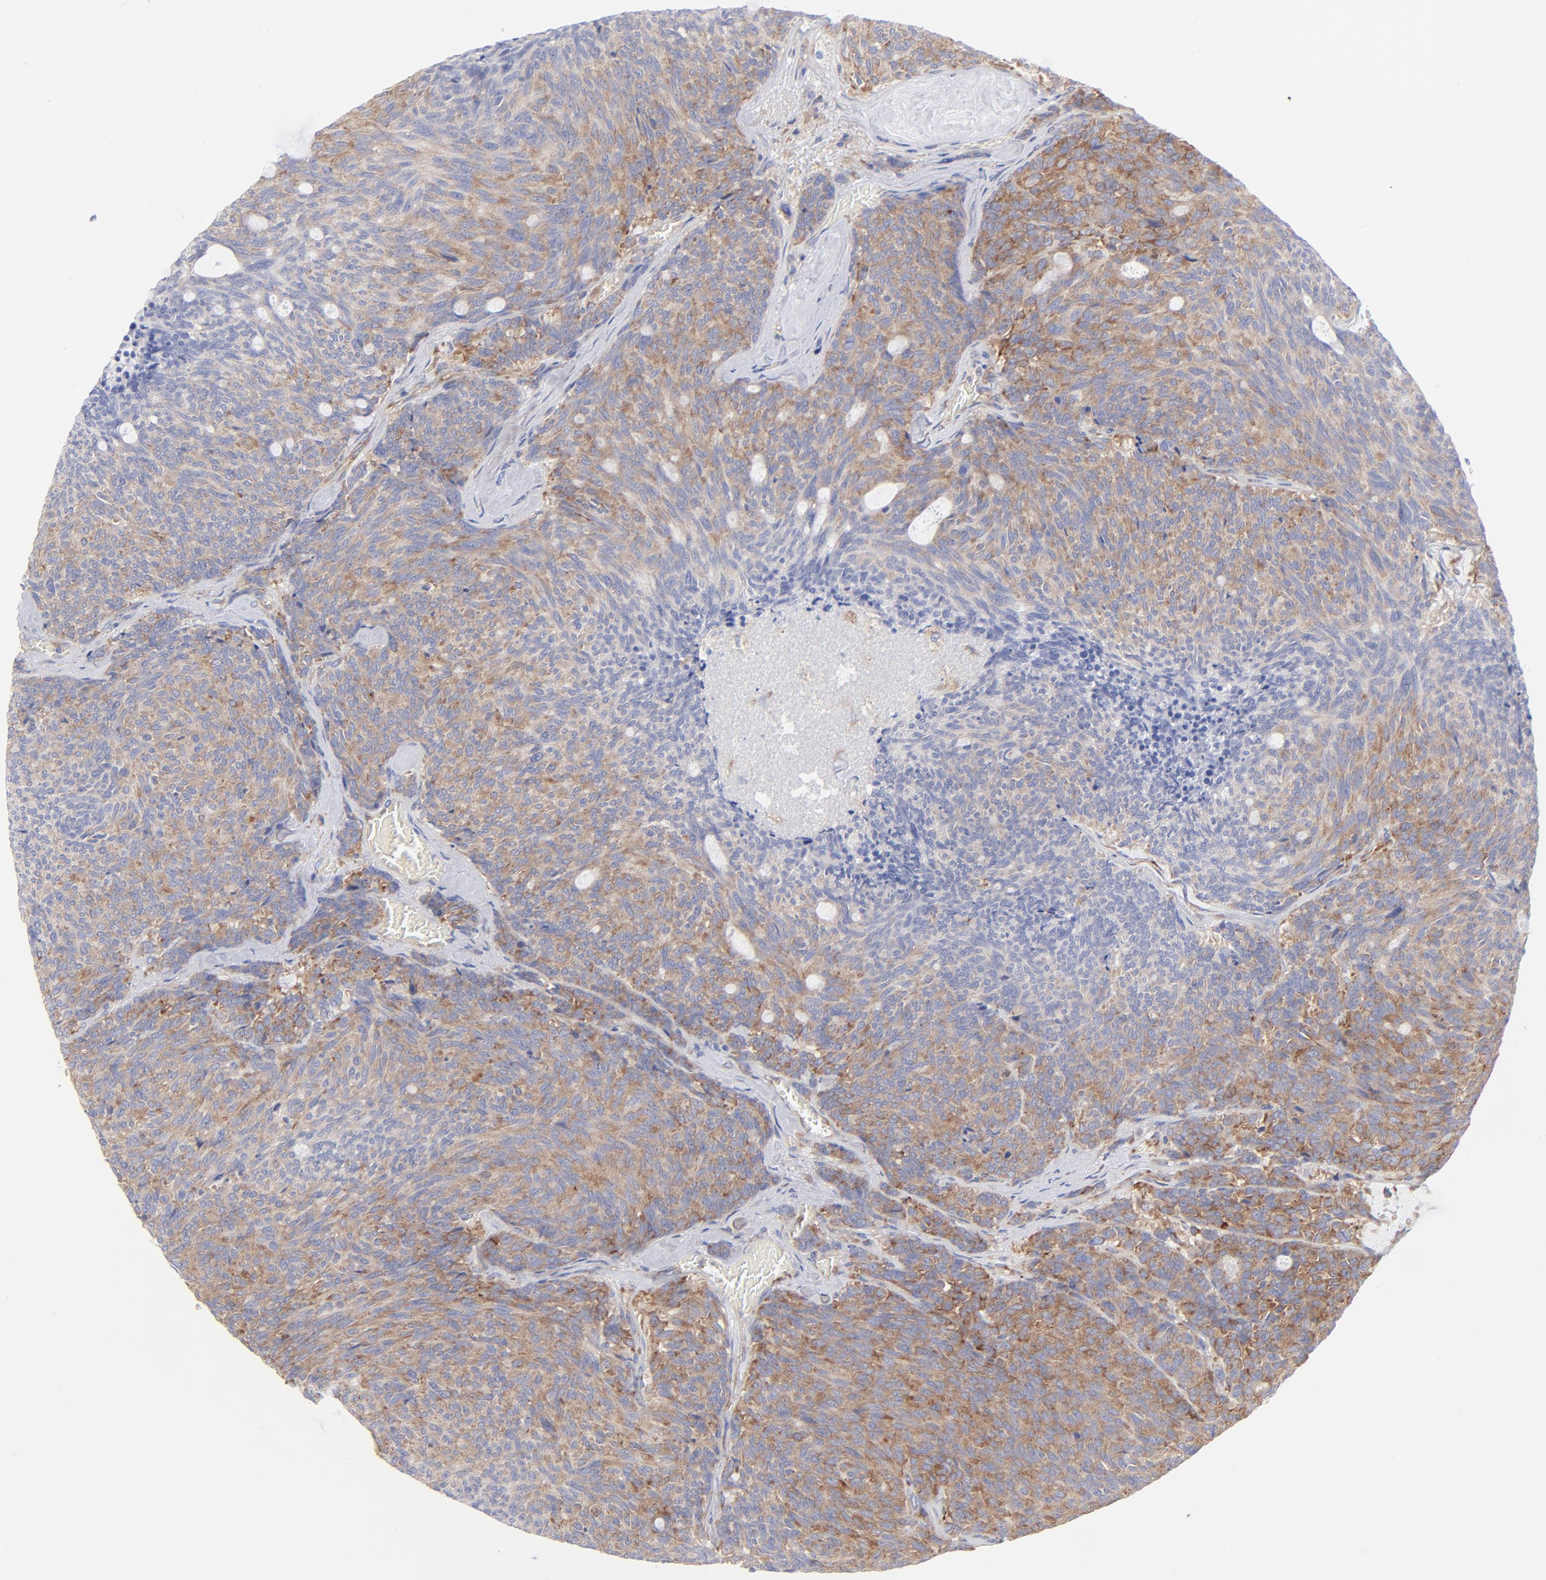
{"staining": {"intensity": "moderate", "quantity": ">75%", "location": "cytoplasmic/membranous"}, "tissue": "carcinoid", "cell_type": "Tumor cells", "image_type": "cancer", "snomed": [{"axis": "morphology", "description": "Carcinoid, malignant, NOS"}, {"axis": "topography", "description": "Pancreas"}], "caption": "Malignant carcinoid stained with a protein marker shows moderate staining in tumor cells.", "gene": "EIF2AK2", "patient": {"sex": "female", "age": 54}}